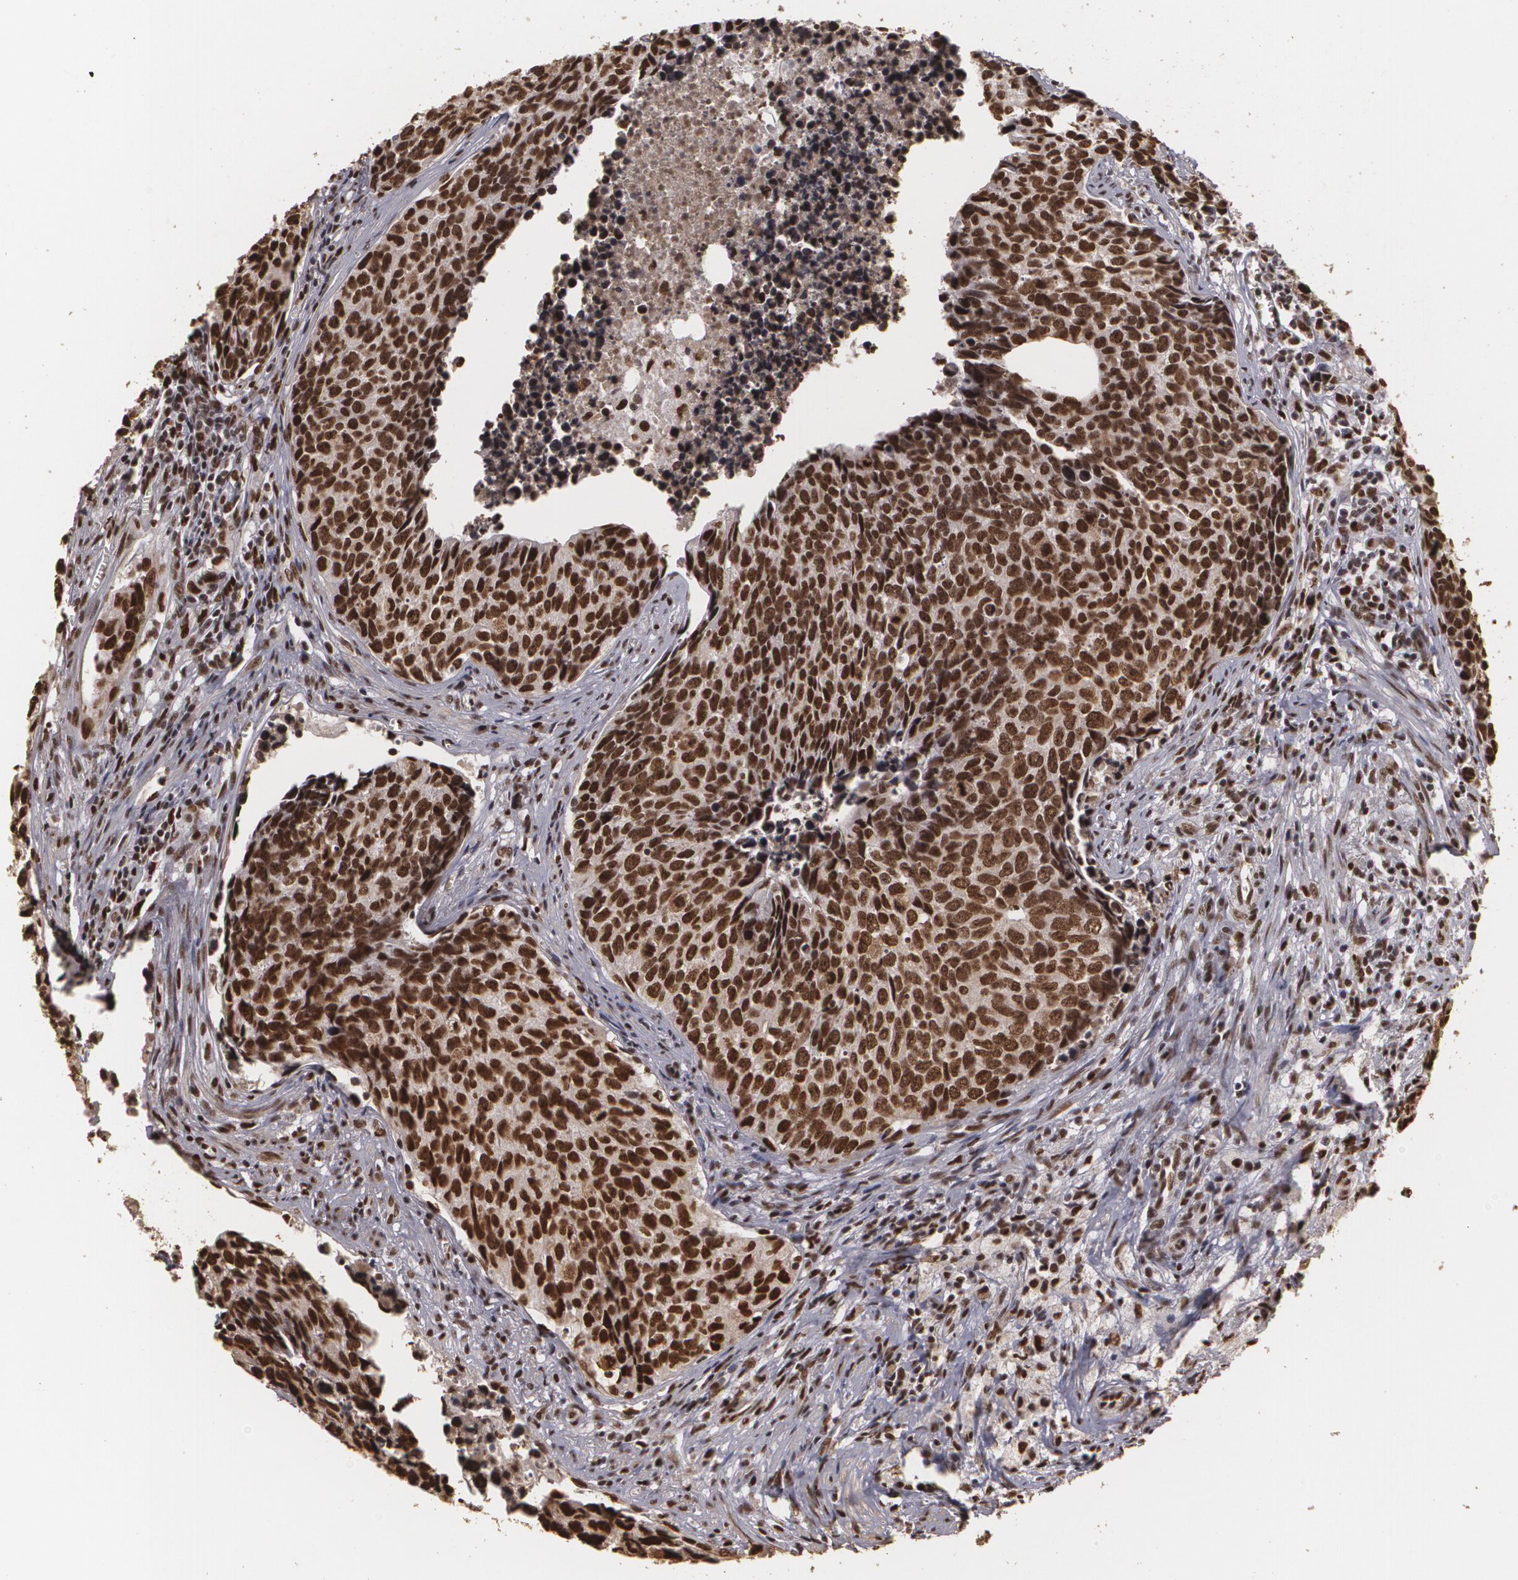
{"staining": {"intensity": "strong", "quantity": ">75%", "location": "nuclear"}, "tissue": "urothelial cancer", "cell_type": "Tumor cells", "image_type": "cancer", "snomed": [{"axis": "morphology", "description": "Urothelial carcinoma, High grade"}, {"axis": "topography", "description": "Urinary bladder"}], "caption": "The histopathology image reveals a brown stain indicating the presence of a protein in the nuclear of tumor cells in urothelial cancer.", "gene": "RCOR1", "patient": {"sex": "male", "age": 81}}